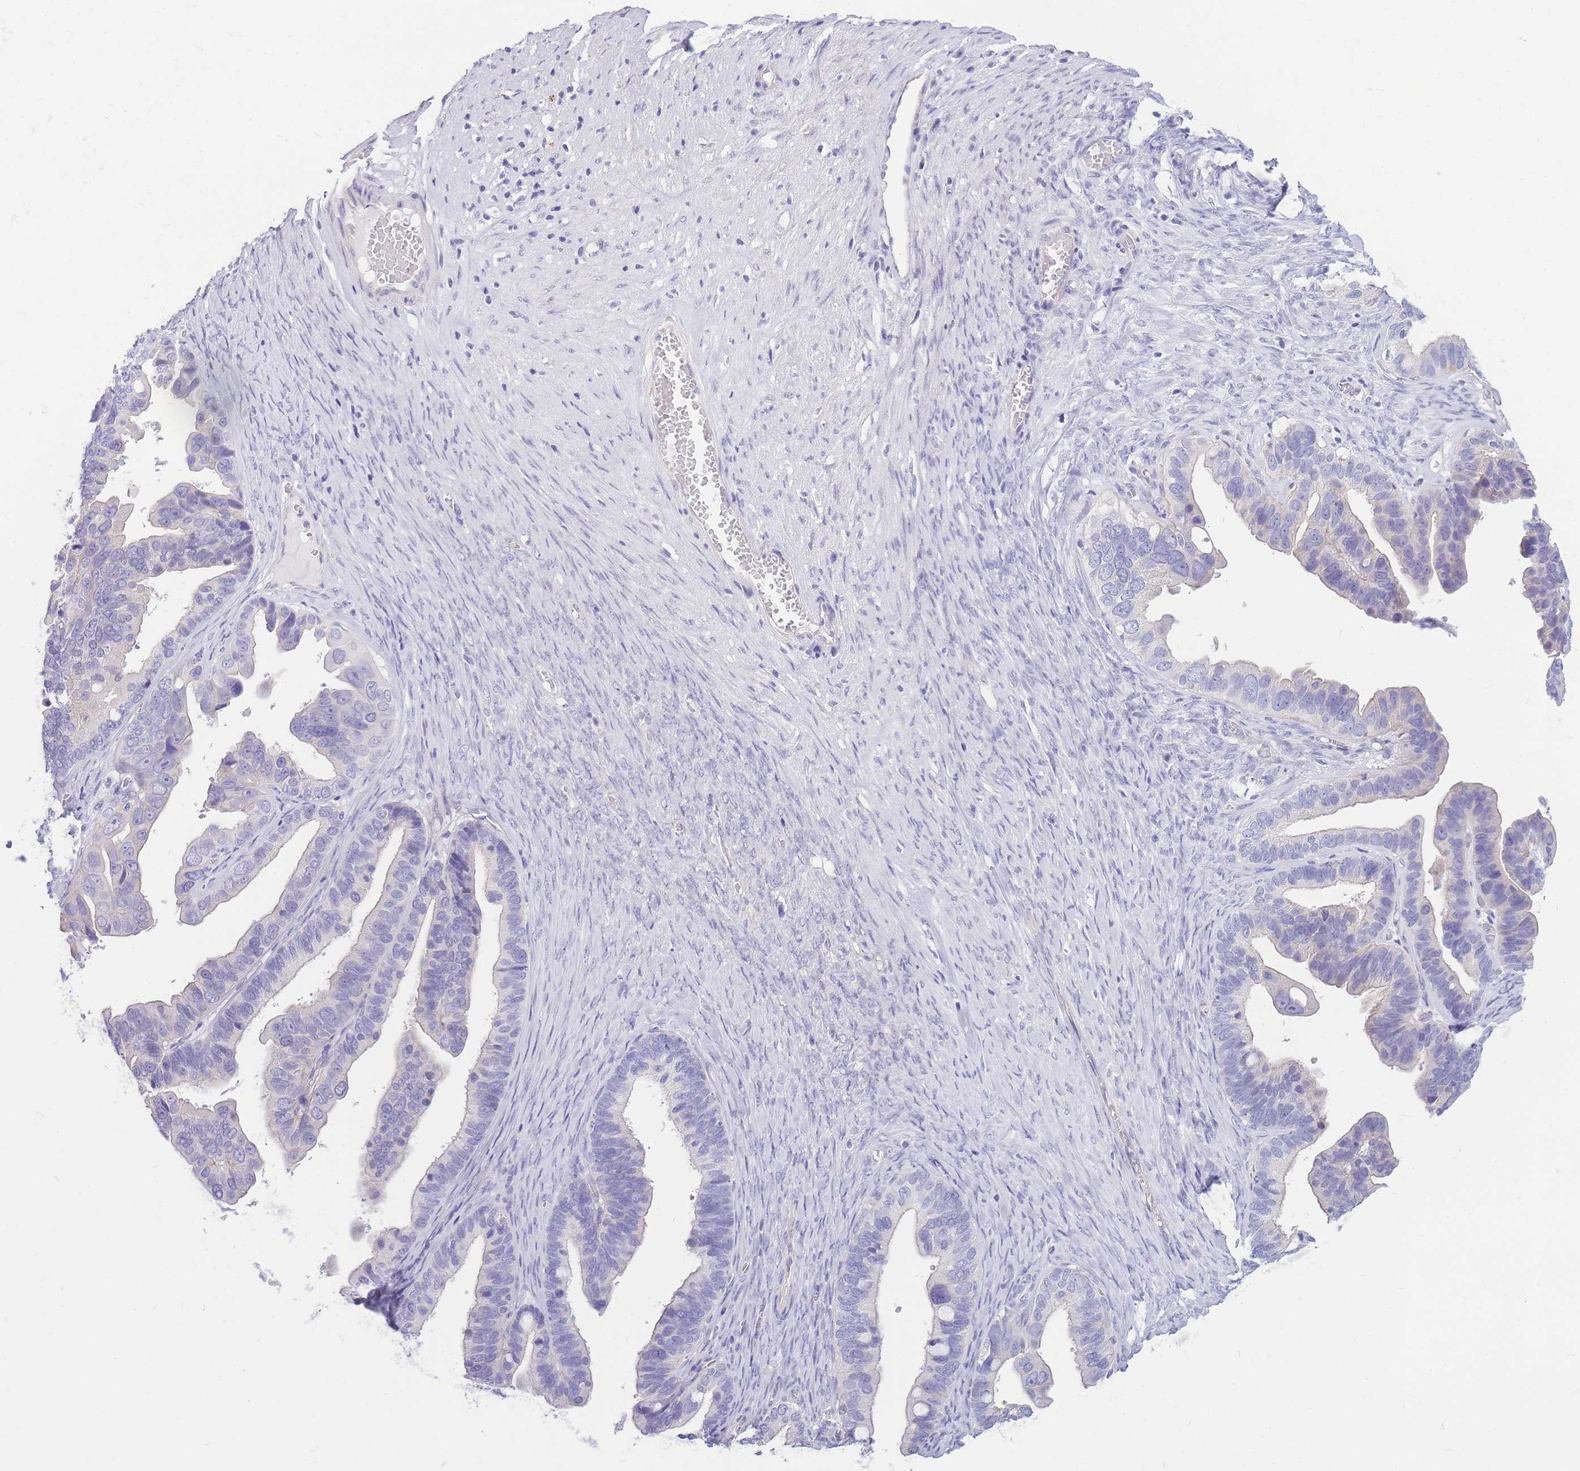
{"staining": {"intensity": "negative", "quantity": "none", "location": "none"}, "tissue": "ovarian cancer", "cell_type": "Tumor cells", "image_type": "cancer", "snomed": [{"axis": "morphology", "description": "Cystadenocarcinoma, serous, NOS"}, {"axis": "topography", "description": "Ovary"}], "caption": "A high-resolution photomicrograph shows immunohistochemistry (IHC) staining of ovarian cancer, which shows no significant staining in tumor cells. (DAB IHC with hematoxylin counter stain).", "gene": "ZNF311", "patient": {"sex": "female", "age": 56}}